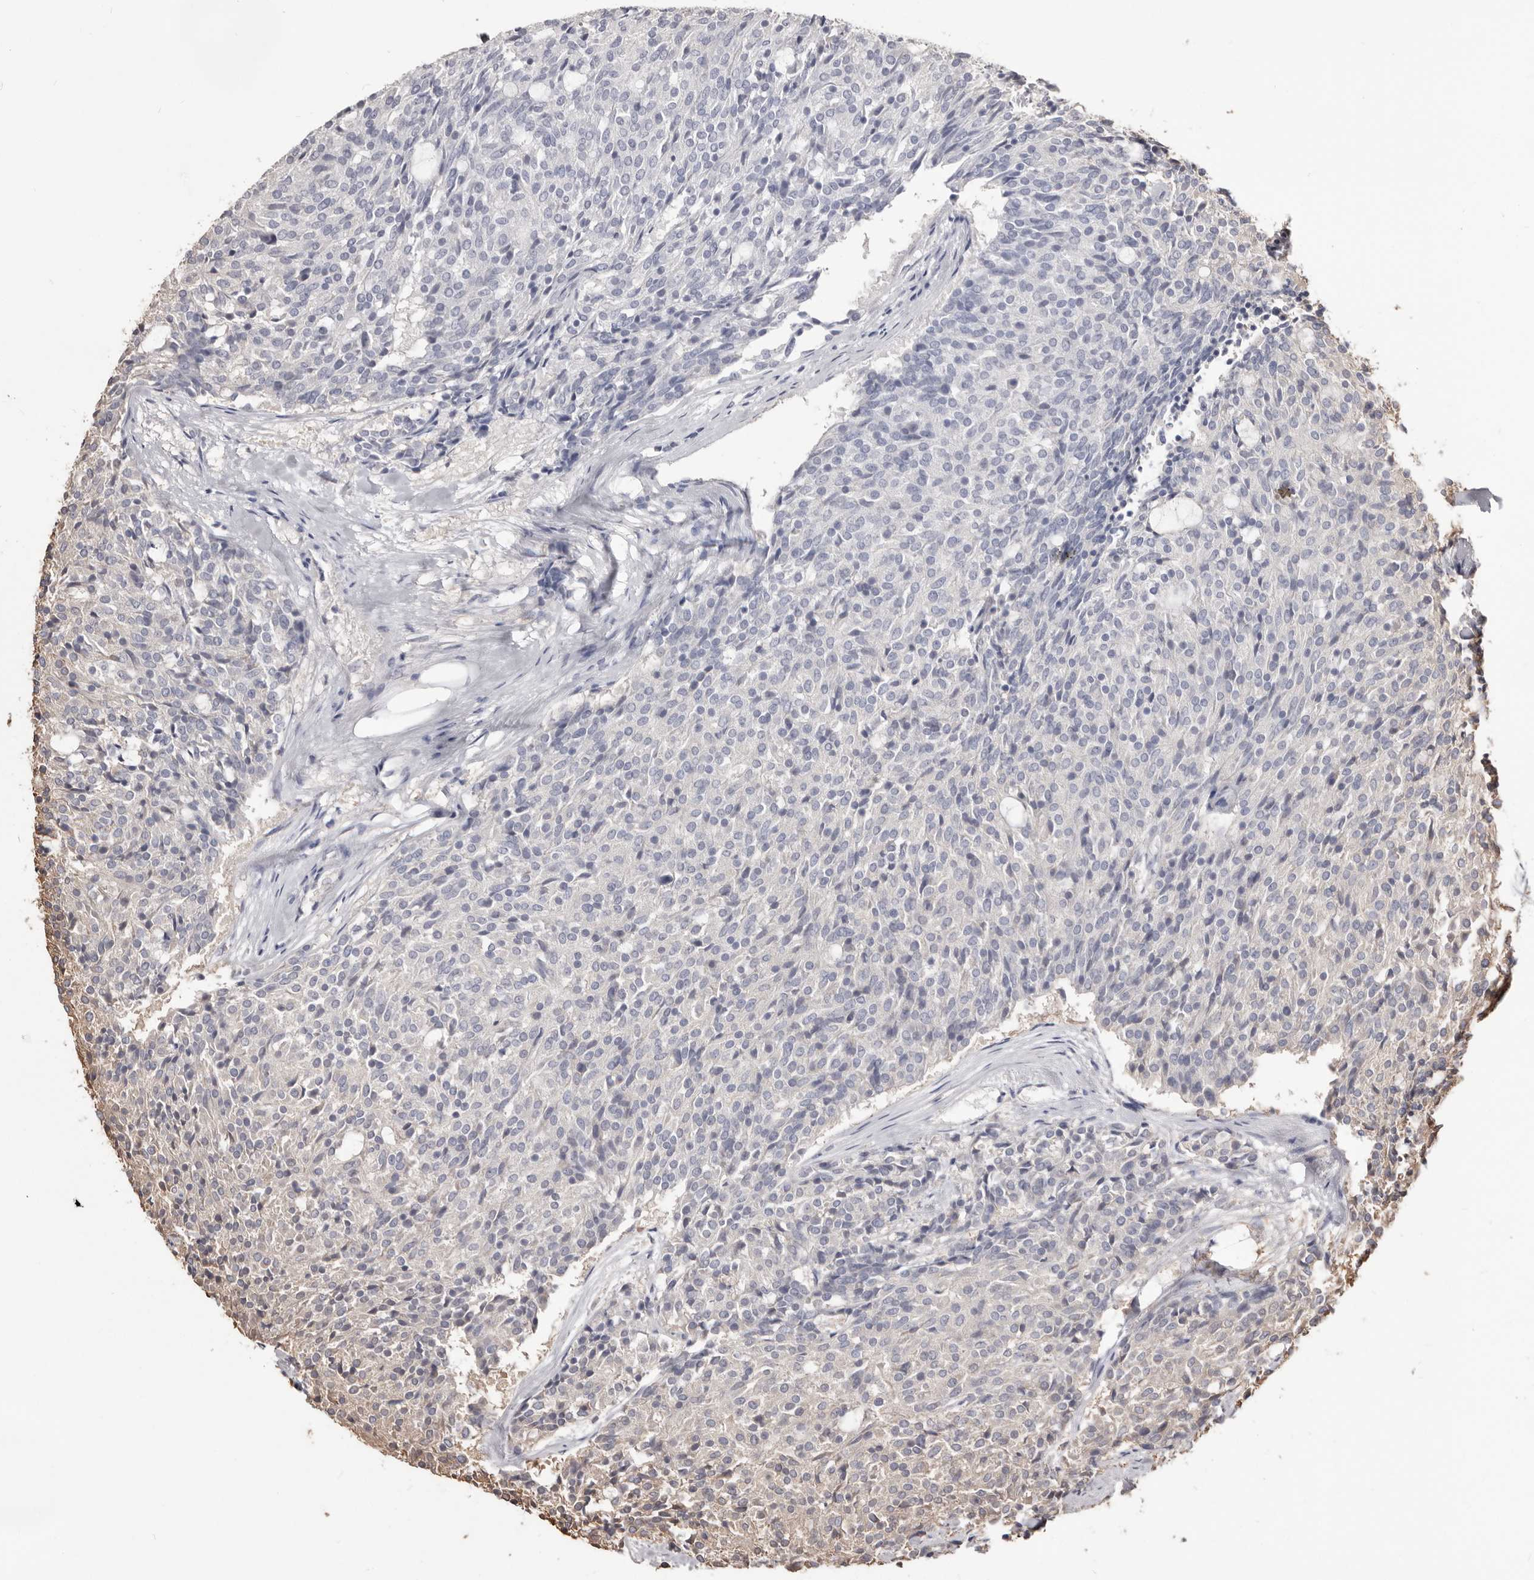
{"staining": {"intensity": "negative", "quantity": "none", "location": "none"}, "tissue": "carcinoid", "cell_type": "Tumor cells", "image_type": "cancer", "snomed": [{"axis": "morphology", "description": "Carcinoid, malignant, NOS"}, {"axis": "topography", "description": "Pancreas"}], "caption": "There is no significant staining in tumor cells of malignant carcinoid.", "gene": "PKM", "patient": {"sex": "female", "age": 54}}